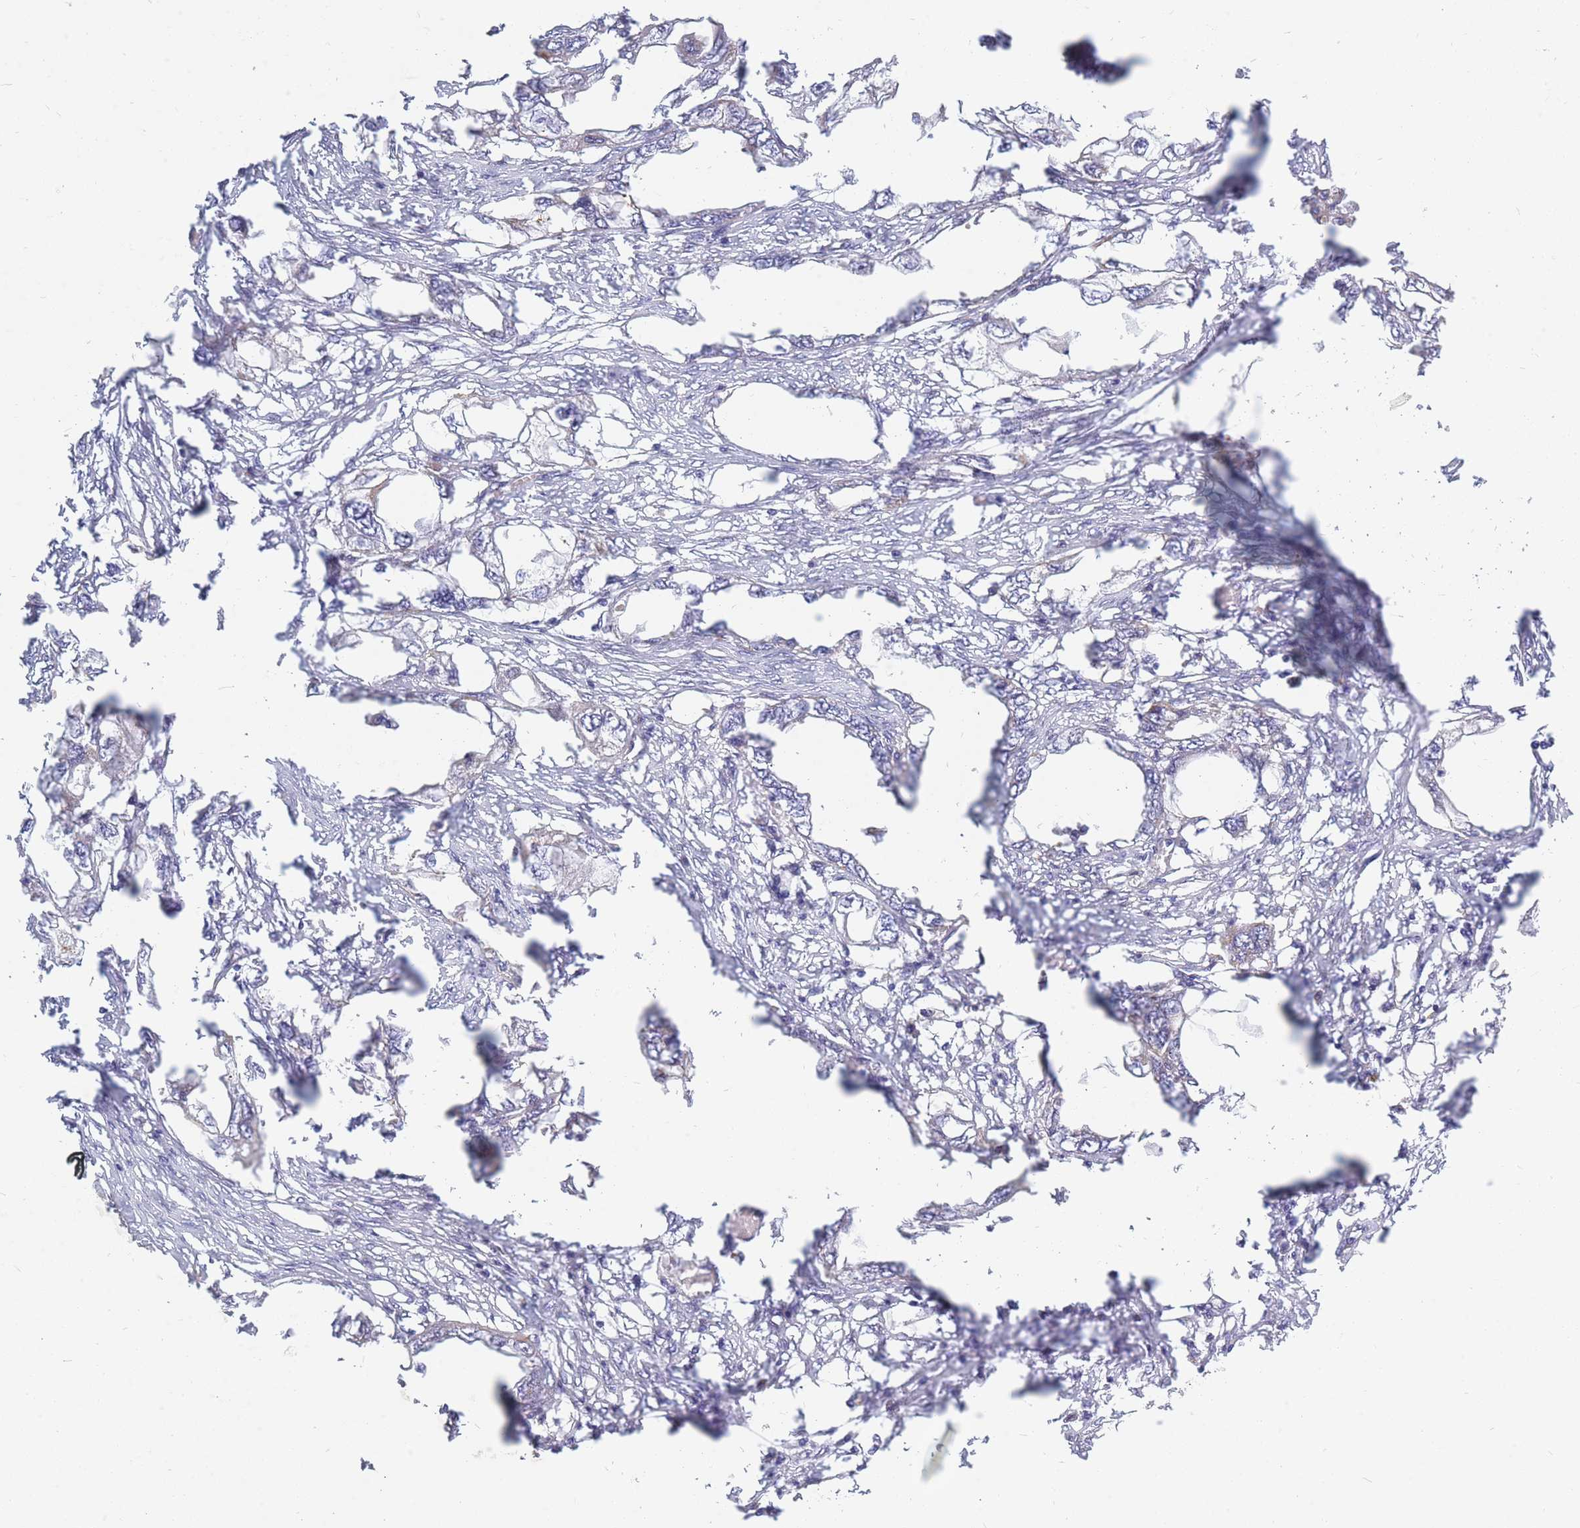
{"staining": {"intensity": "negative", "quantity": "none", "location": "none"}, "tissue": "endometrial cancer", "cell_type": "Tumor cells", "image_type": "cancer", "snomed": [{"axis": "morphology", "description": "Adenocarcinoma, NOS"}, {"axis": "morphology", "description": "Adenocarcinoma, metastatic, NOS"}, {"axis": "topography", "description": "Adipose tissue"}, {"axis": "topography", "description": "Endometrium"}], "caption": "This is an IHC micrograph of human endometrial metastatic adenocarcinoma. There is no expression in tumor cells.", "gene": "MOB4", "patient": {"sex": "female", "age": 67}}